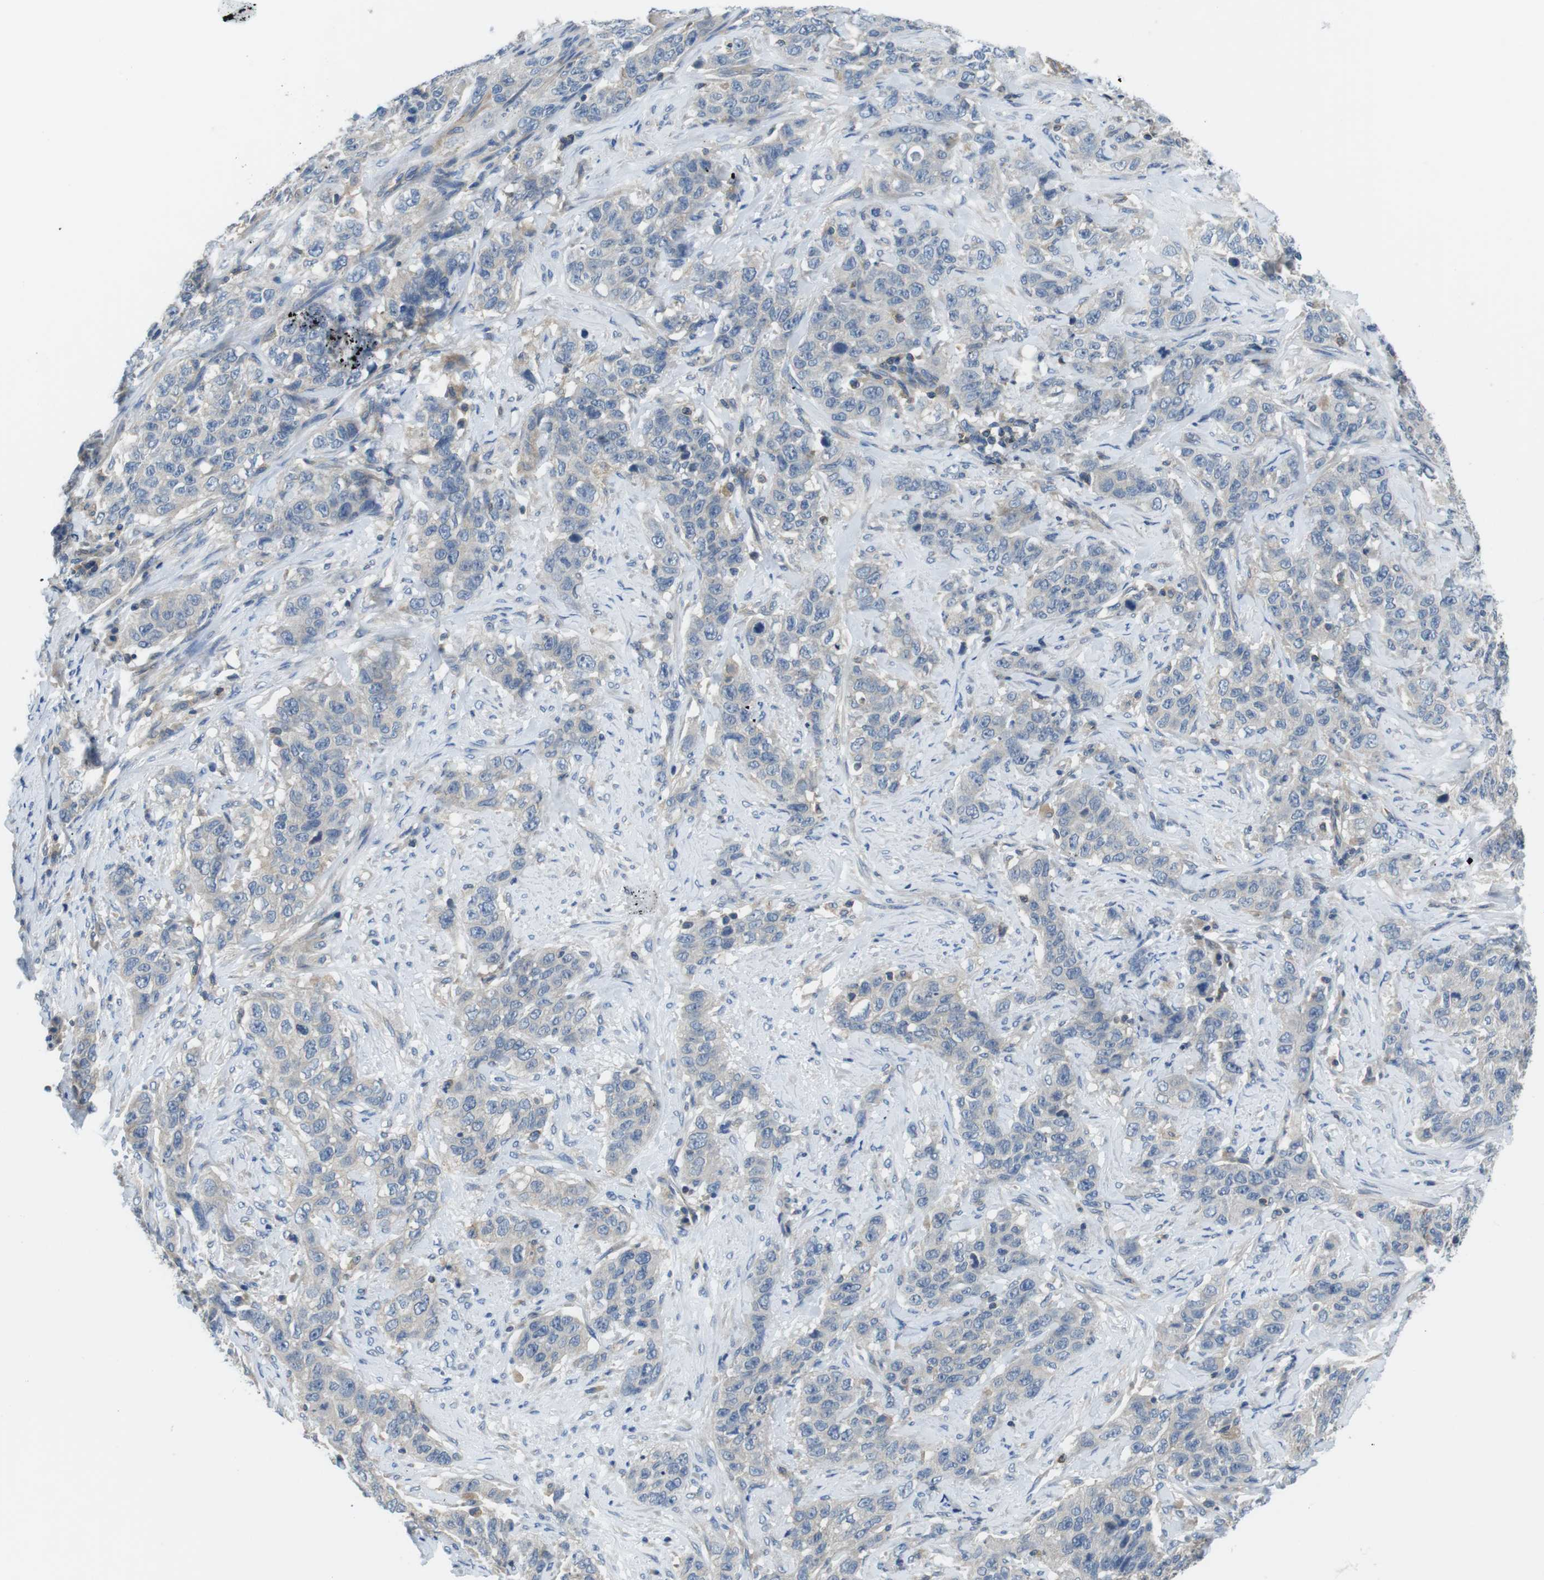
{"staining": {"intensity": "negative", "quantity": "none", "location": "none"}, "tissue": "stomach cancer", "cell_type": "Tumor cells", "image_type": "cancer", "snomed": [{"axis": "morphology", "description": "Adenocarcinoma, NOS"}, {"axis": "topography", "description": "Stomach"}], "caption": "Stomach adenocarcinoma was stained to show a protein in brown. There is no significant staining in tumor cells.", "gene": "PIK3CD", "patient": {"sex": "male", "age": 48}}